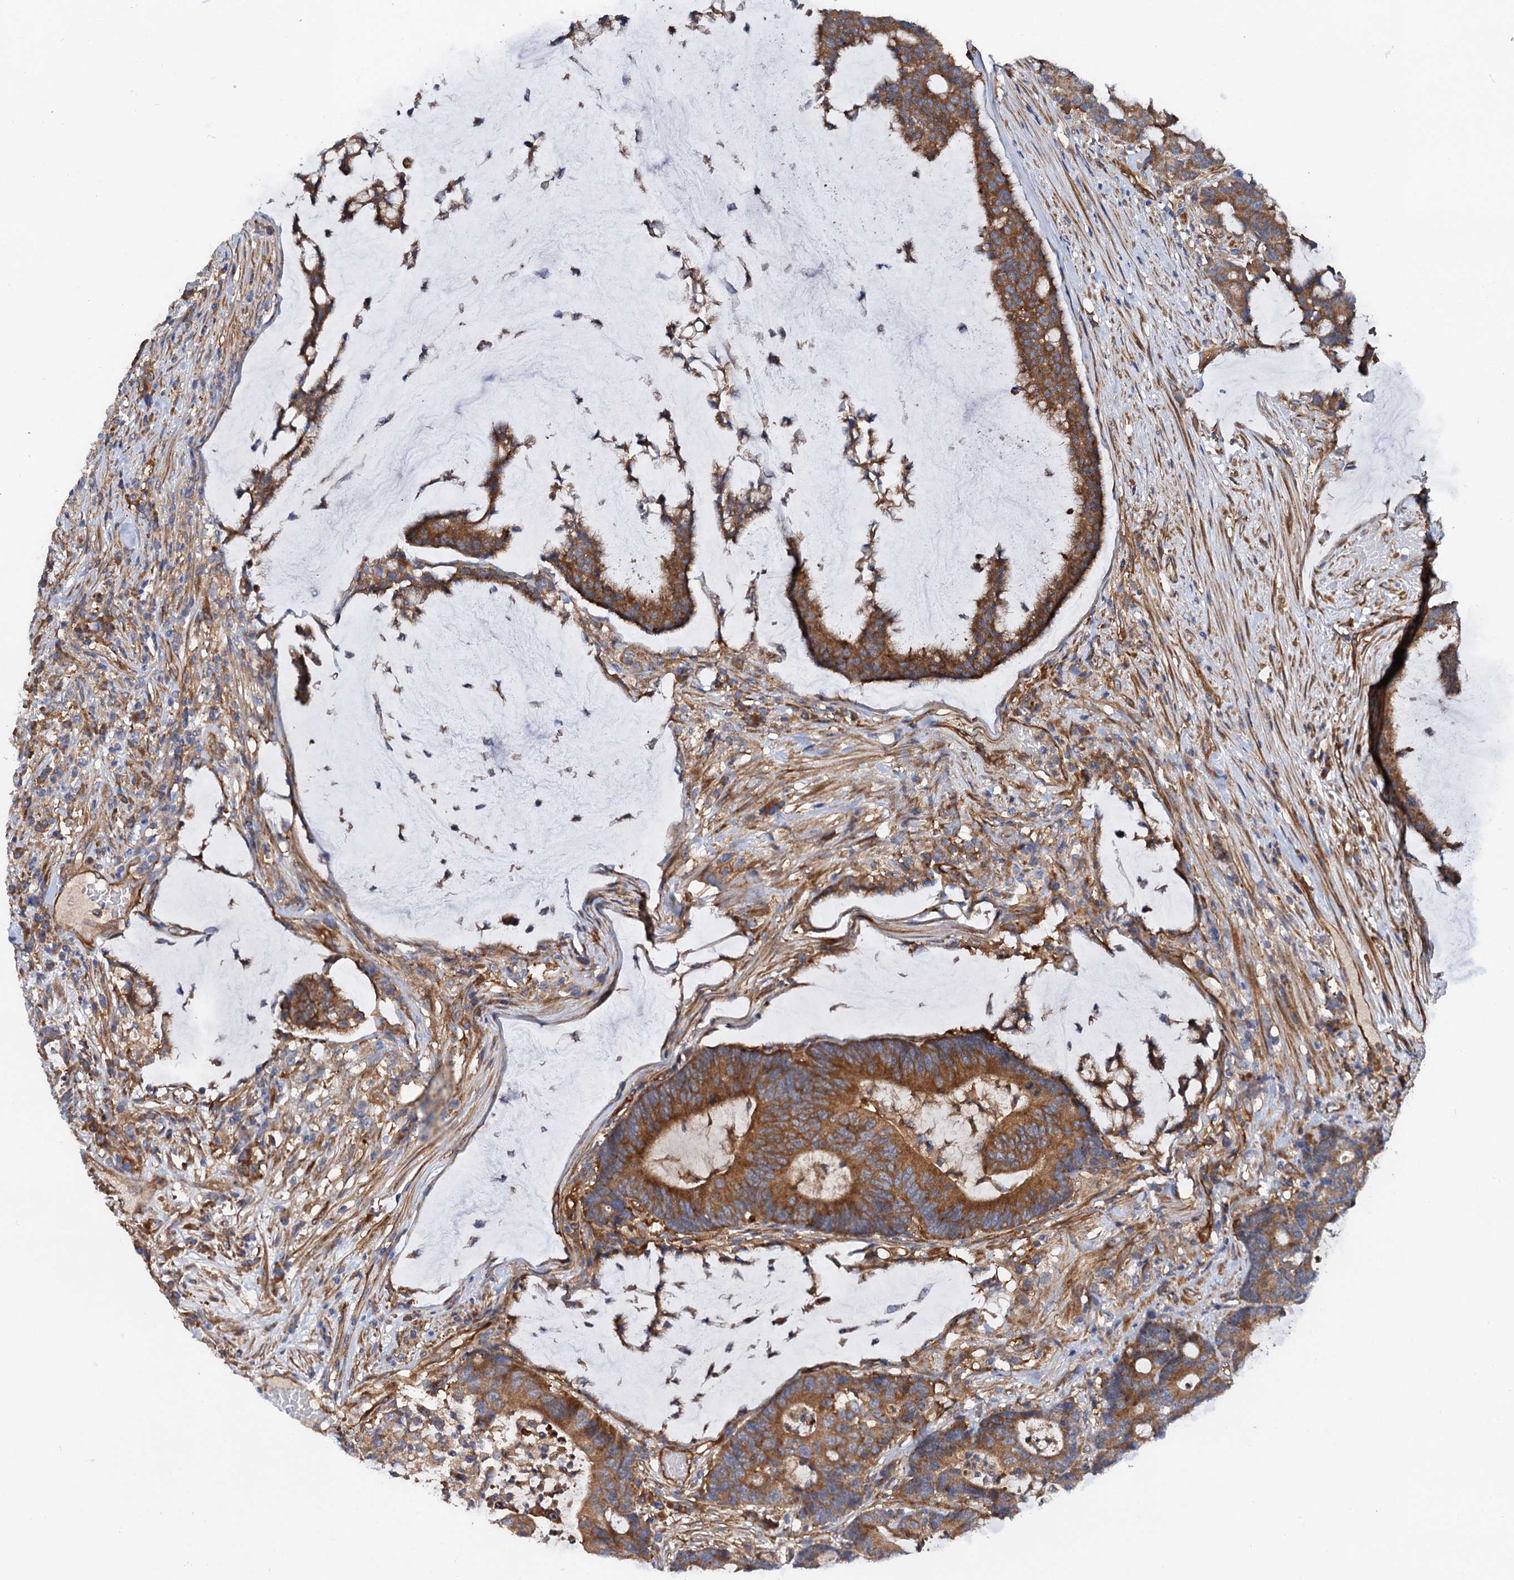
{"staining": {"intensity": "moderate", "quantity": ">75%", "location": "cytoplasmic/membranous"}, "tissue": "colorectal cancer", "cell_type": "Tumor cells", "image_type": "cancer", "snomed": [{"axis": "morphology", "description": "Adenocarcinoma, NOS"}, {"axis": "topography", "description": "Colon"}], "caption": "Immunohistochemistry (IHC) (DAB (3,3'-diaminobenzidine)) staining of human adenocarcinoma (colorectal) exhibits moderate cytoplasmic/membranous protein positivity in approximately >75% of tumor cells.", "gene": "MRPL48", "patient": {"sex": "female", "age": 84}}